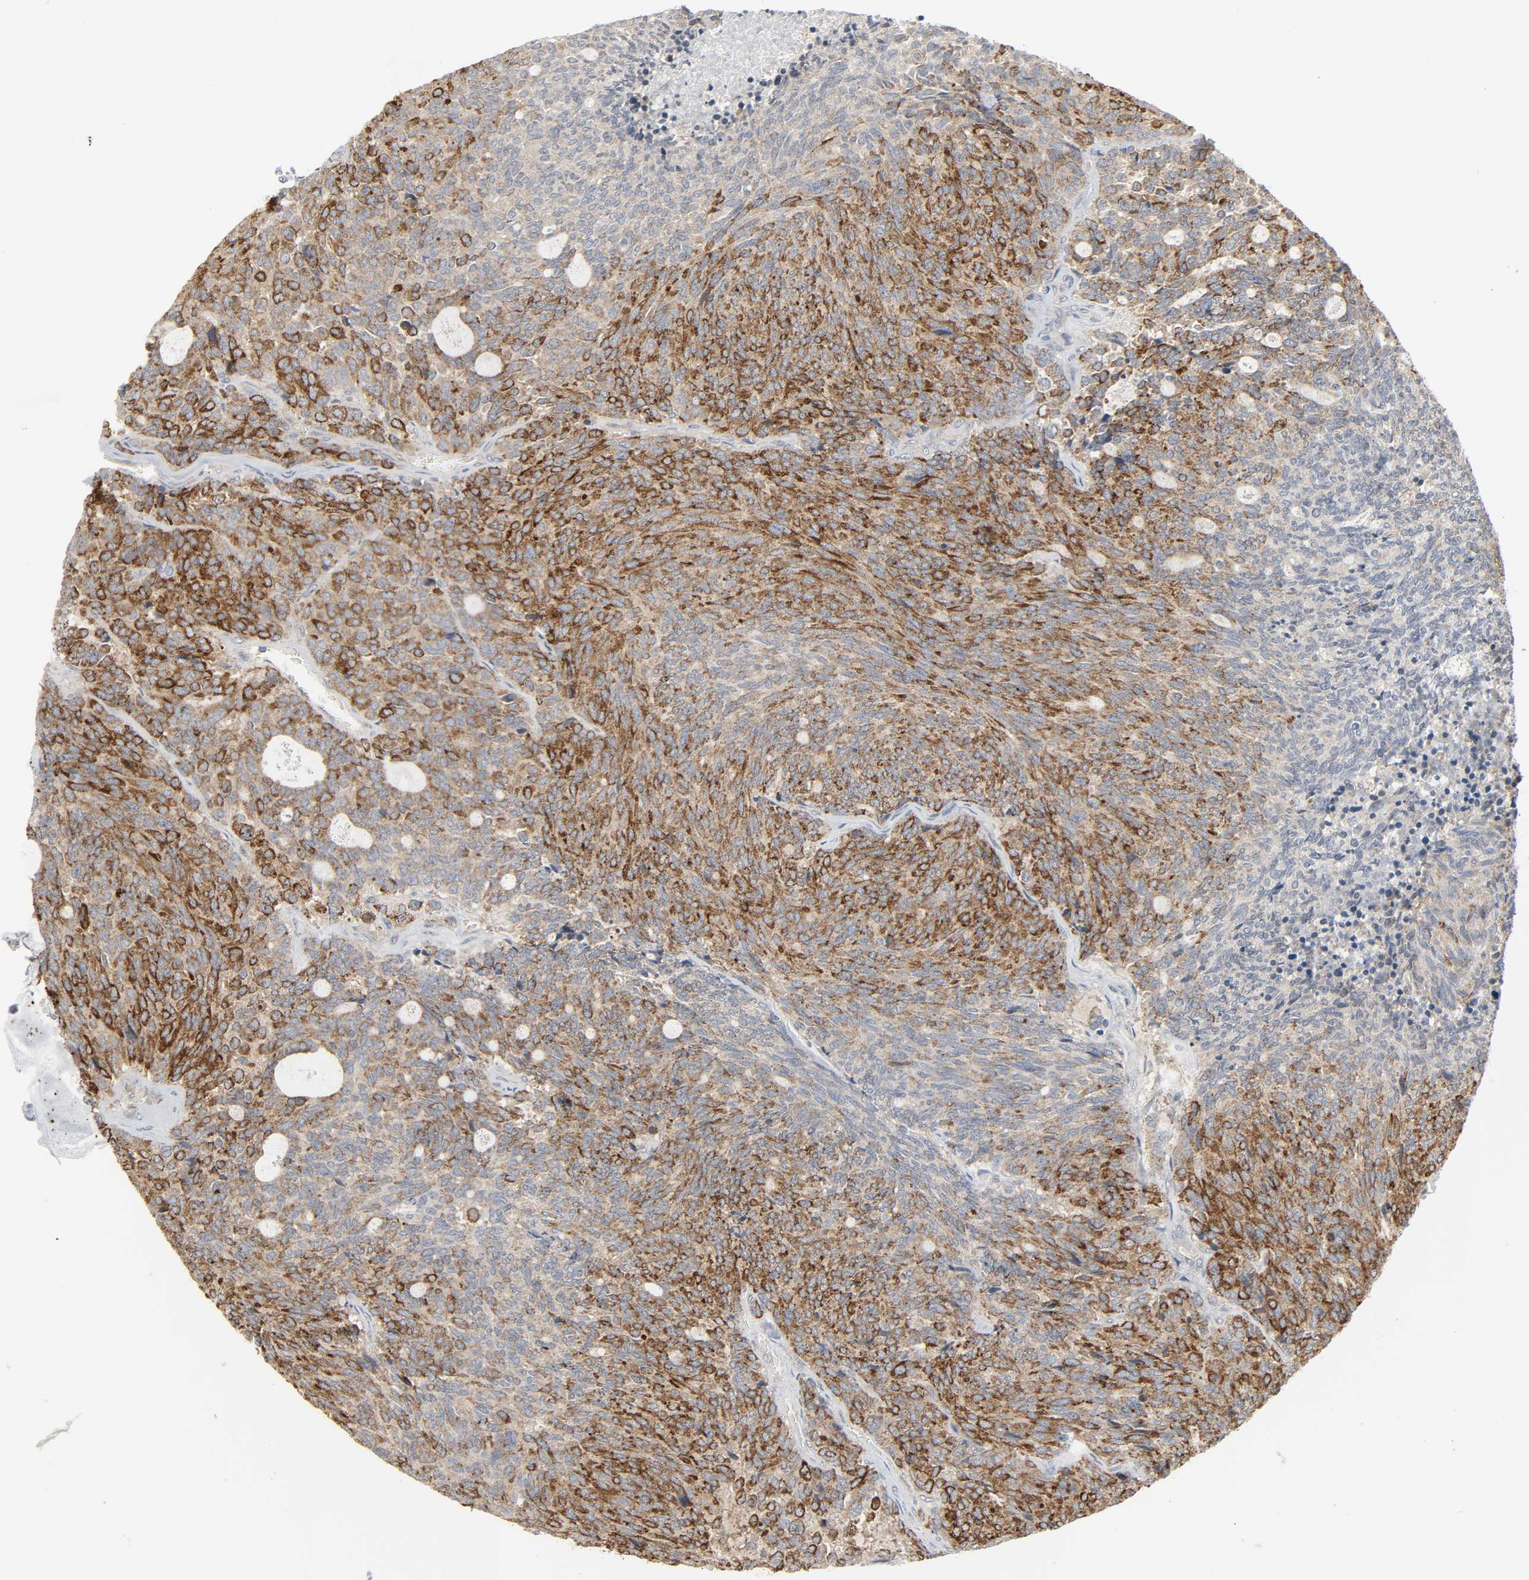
{"staining": {"intensity": "strong", "quantity": ">75%", "location": "cytoplasmic/membranous"}, "tissue": "carcinoid", "cell_type": "Tumor cells", "image_type": "cancer", "snomed": [{"axis": "morphology", "description": "Carcinoid, malignant, NOS"}, {"axis": "topography", "description": "Pancreas"}], "caption": "Carcinoid (malignant) stained for a protein (brown) reveals strong cytoplasmic/membranous positive staining in about >75% of tumor cells.", "gene": "CLIP1", "patient": {"sex": "female", "age": 54}}